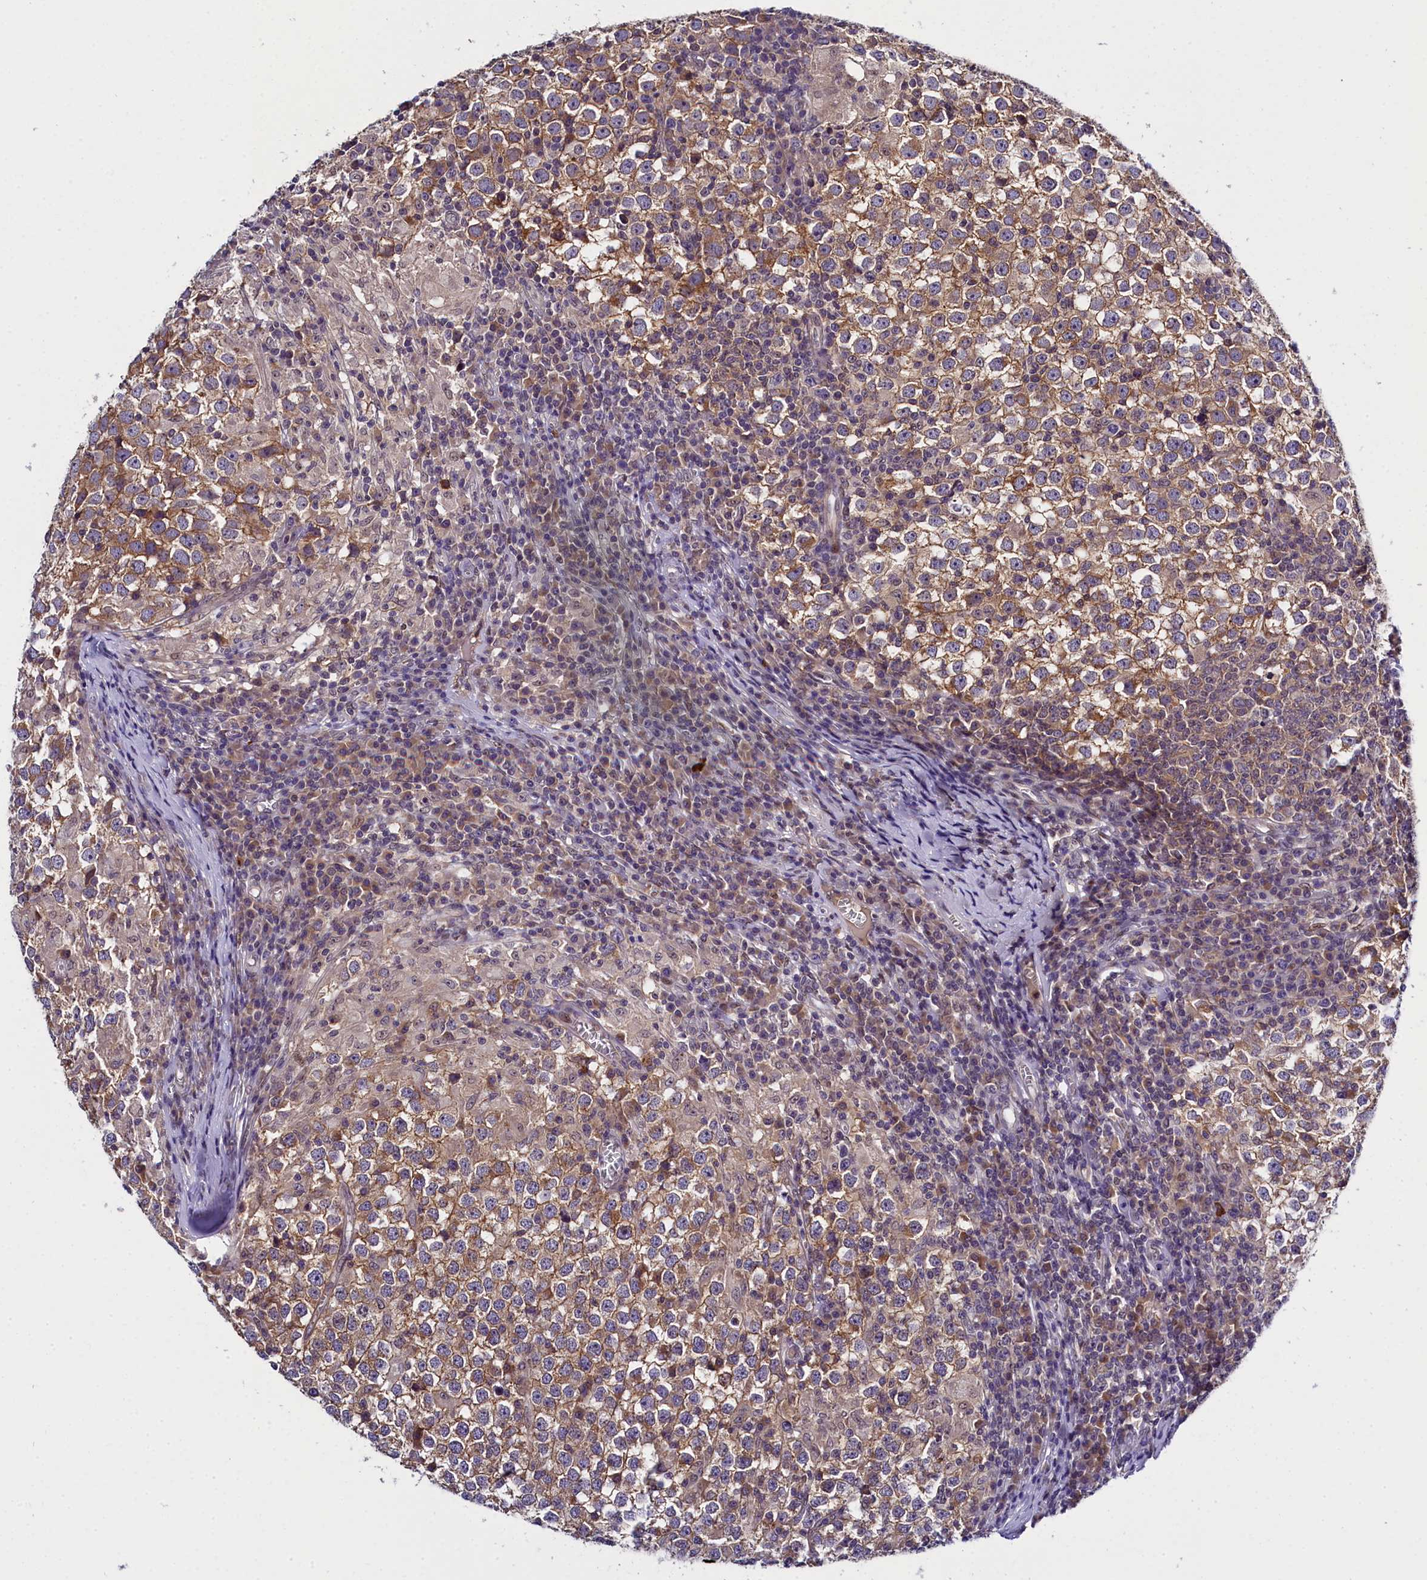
{"staining": {"intensity": "moderate", "quantity": ">75%", "location": "cytoplasmic/membranous"}, "tissue": "testis cancer", "cell_type": "Tumor cells", "image_type": "cancer", "snomed": [{"axis": "morphology", "description": "Seminoma, NOS"}, {"axis": "topography", "description": "Testis"}], "caption": "Moderate cytoplasmic/membranous protein positivity is seen in about >75% of tumor cells in testis seminoma.", "gene": "ENKD1", "patient": {"sex": "male", "age": 65}}